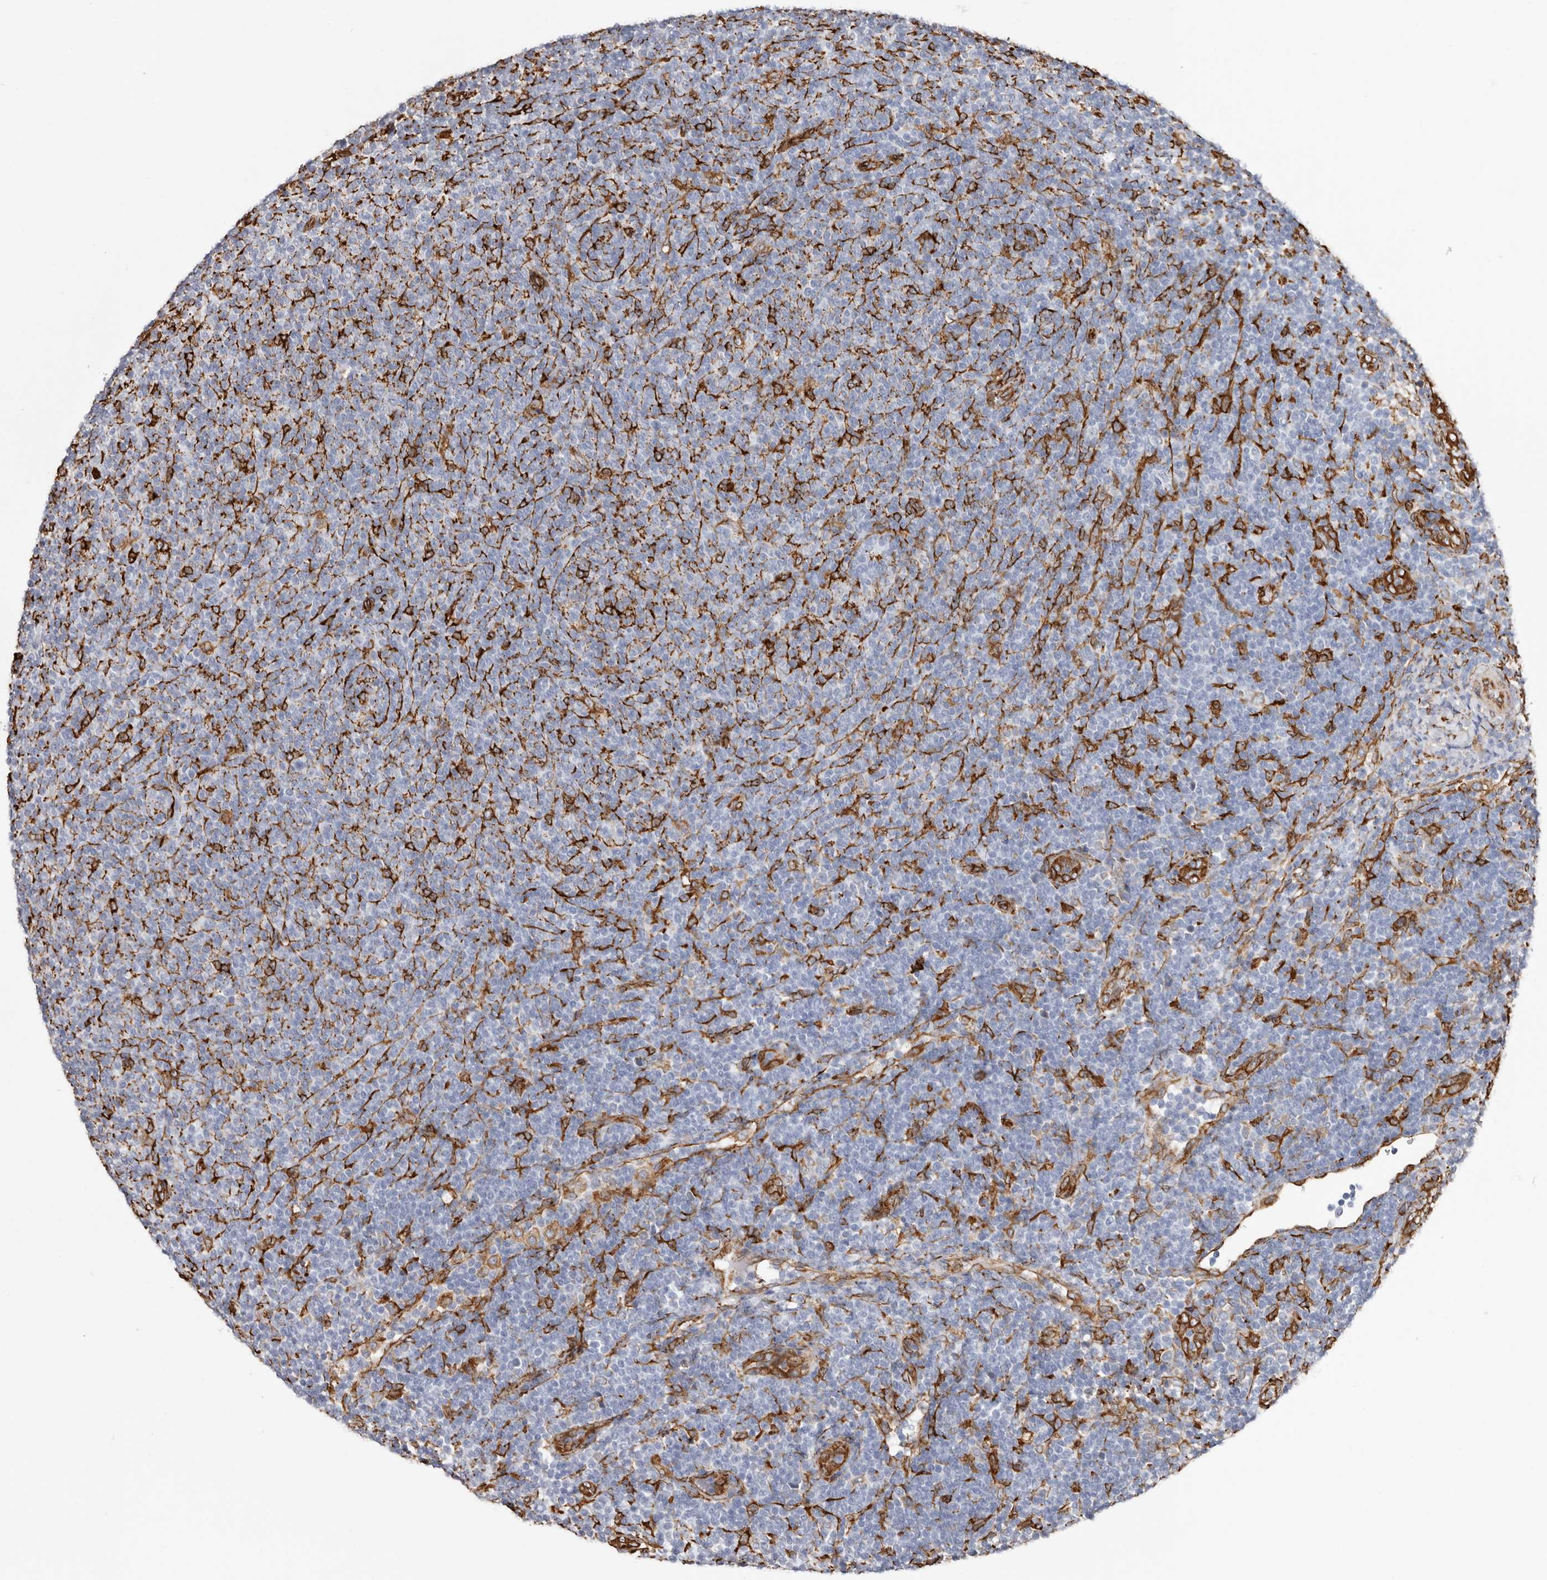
{"staining": {"intensity": "negative", "quantity": "none", "location": "none"}, "tissue": "lymphoma", "cell_type": "Tumor cells", "image_type": "cancer", "snomed": [{"axis": "morphology", "description": "Malignant lymphoma, non-Hodgkin's type, Low grade"}, {"axis": "topography", "description": "Lymph node"}], "caption": "The immunohistochemistry micrograph has no significant positivity in tumor cells of low-grade malignant lymphoma, non-Hodgkin's type tissue.", "gene": "SEMA3E", "patient": {"sex": "male", "age": 66}}